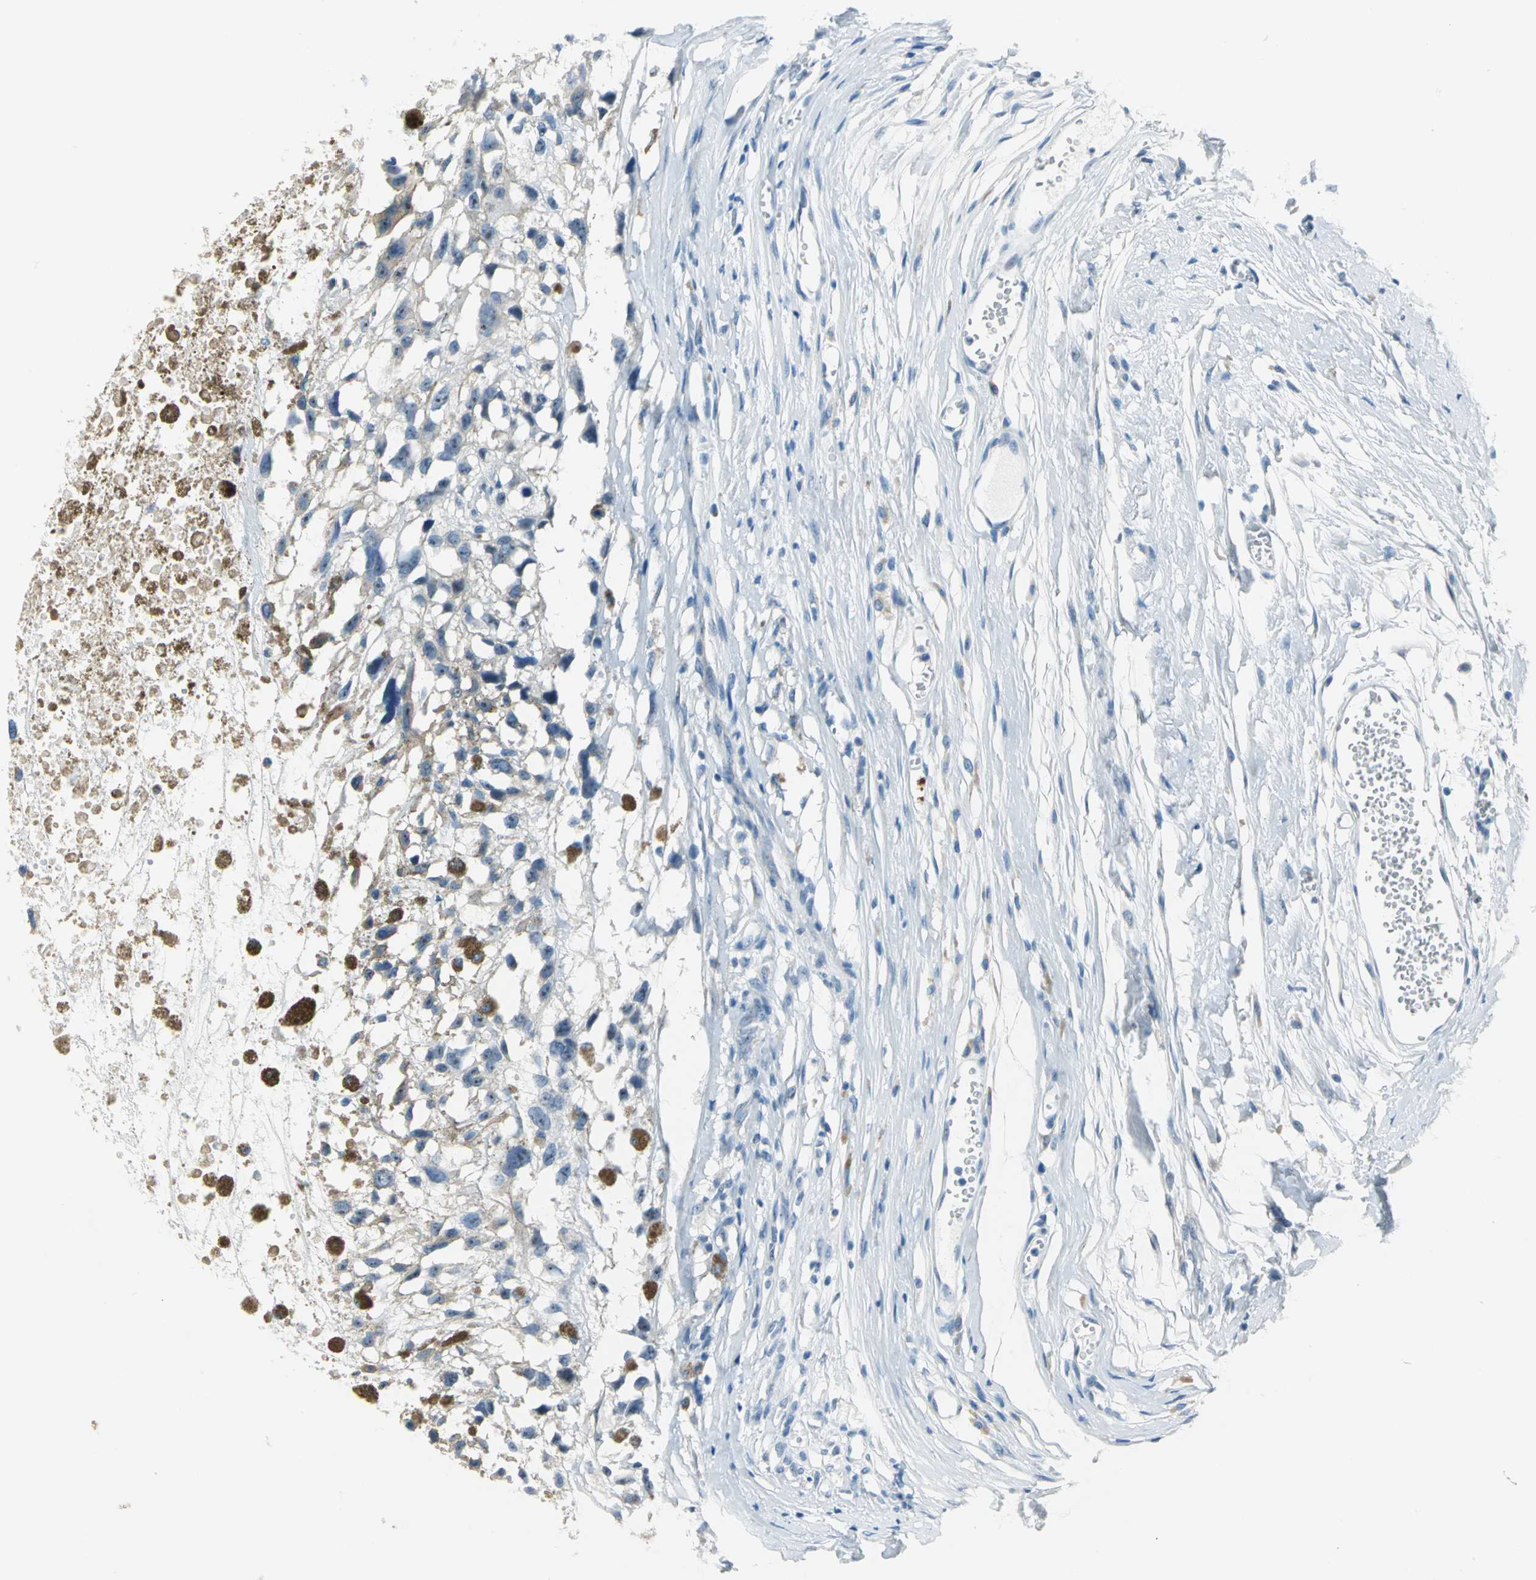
{"staining": {"intensity": "negative", "quantity": "none", "location": "none"}, "tissue": "melanoma", "cell_type": "Tumor cells", "image_type": "cancer", "snomed": [{"axis": "morphology", "description": "Malignant melanoma, Metastatic site"}, {"axis": "topography", "description": "Lymph node"}], "caption": "A photomicrograph of human malignant melanoma (metastatic site) is negative for staining in tumor cells. (IHC, brightfield microscopy, high magnification).", "gene": "MUC4", "patient": {"sex": "male", "age": 59}}